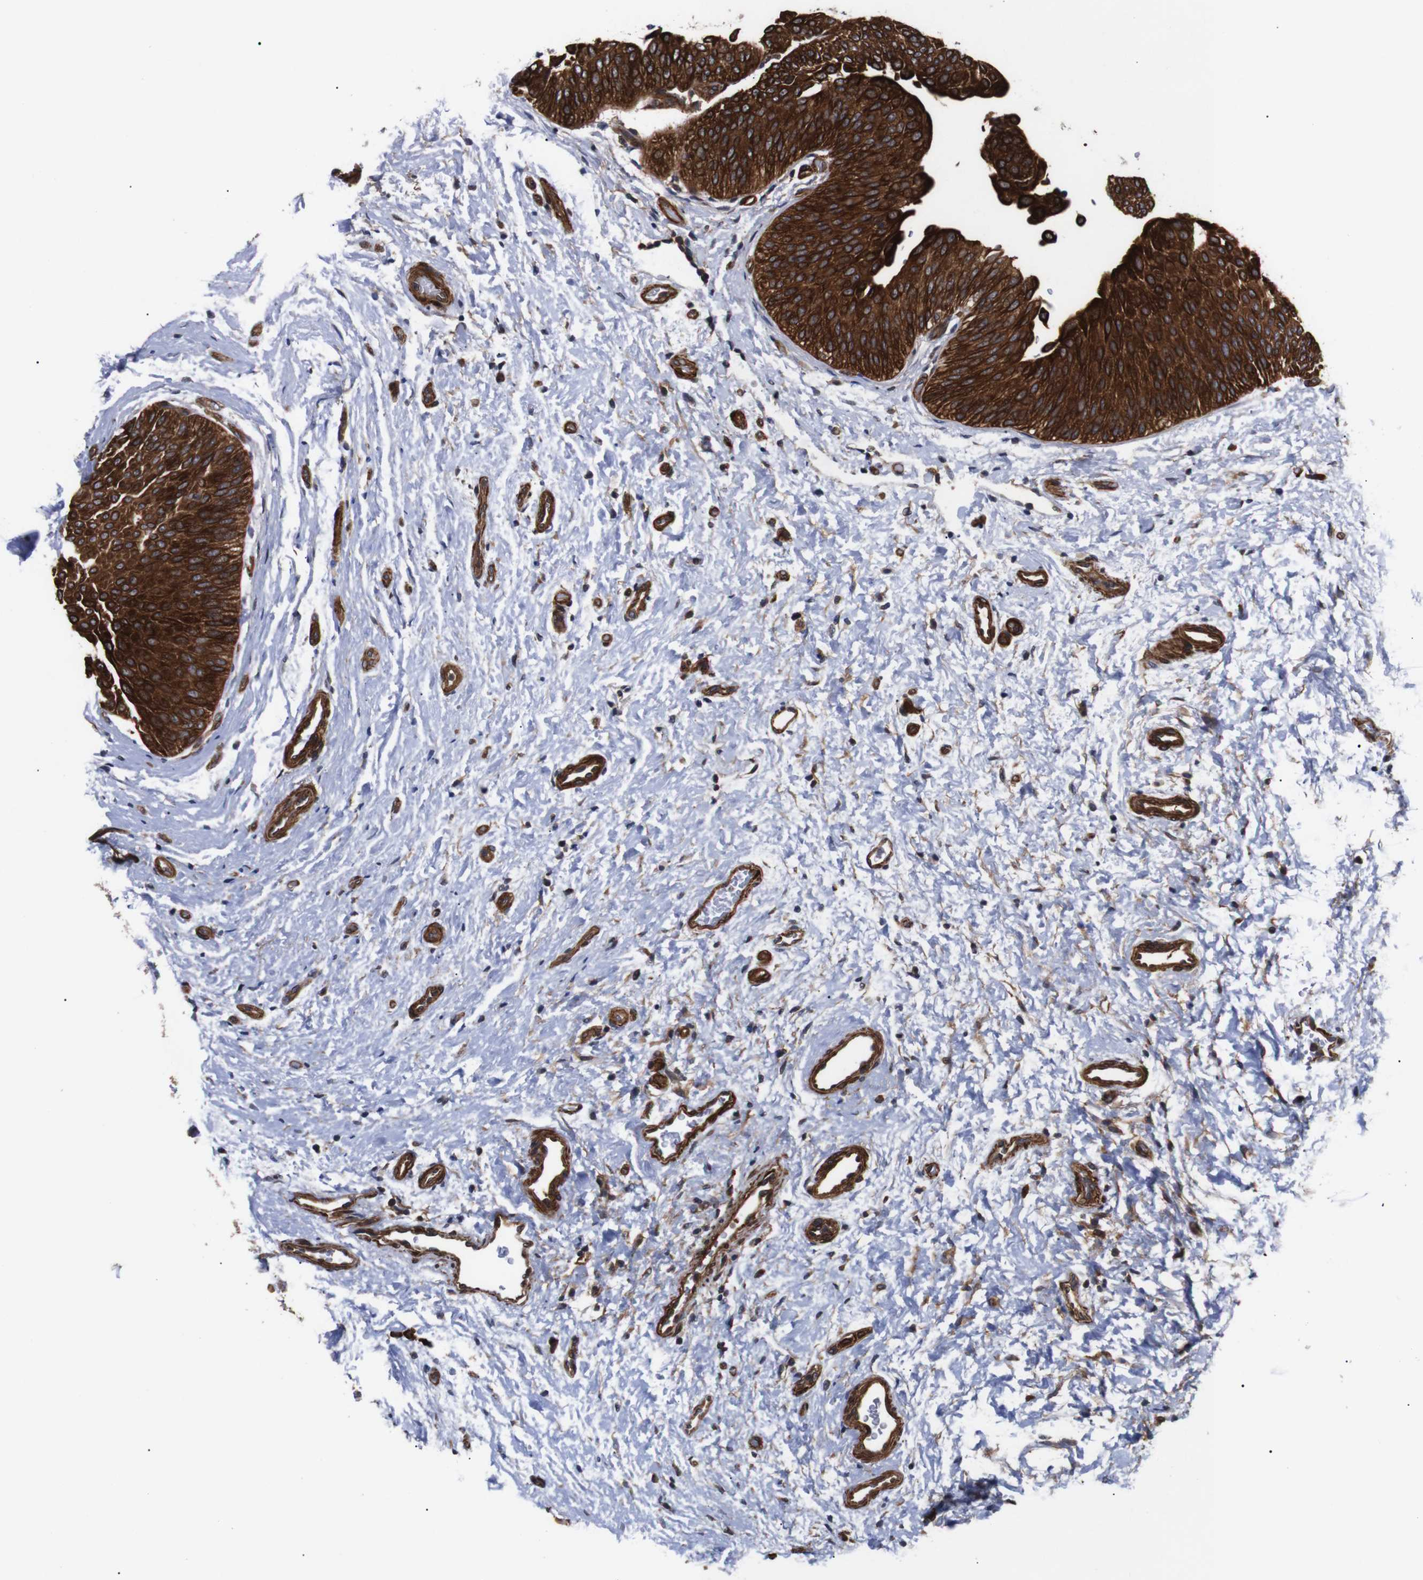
{"staining": {"intensity": "strong", "quantity": ">75%", "location": "cytoplasmic/membranous"}, "tissue": "urothelial cancer", "cell_type": "Tumor cells", "image_type": "cancer", "snomed": [{"axis": "morphology", "description": "Urothelial carcinoma, Low grade"}, {"axis": "topography", "description": "Urinary bladder"}], "caption": "A histopathology image of human low-grade urothelial carcinoma stained for a protein demonstrates strong cytoplasmic/membranous brown staining in tumor cells.", "gene": "PAWR", "patient": {"sex": "female", "age": 60}}